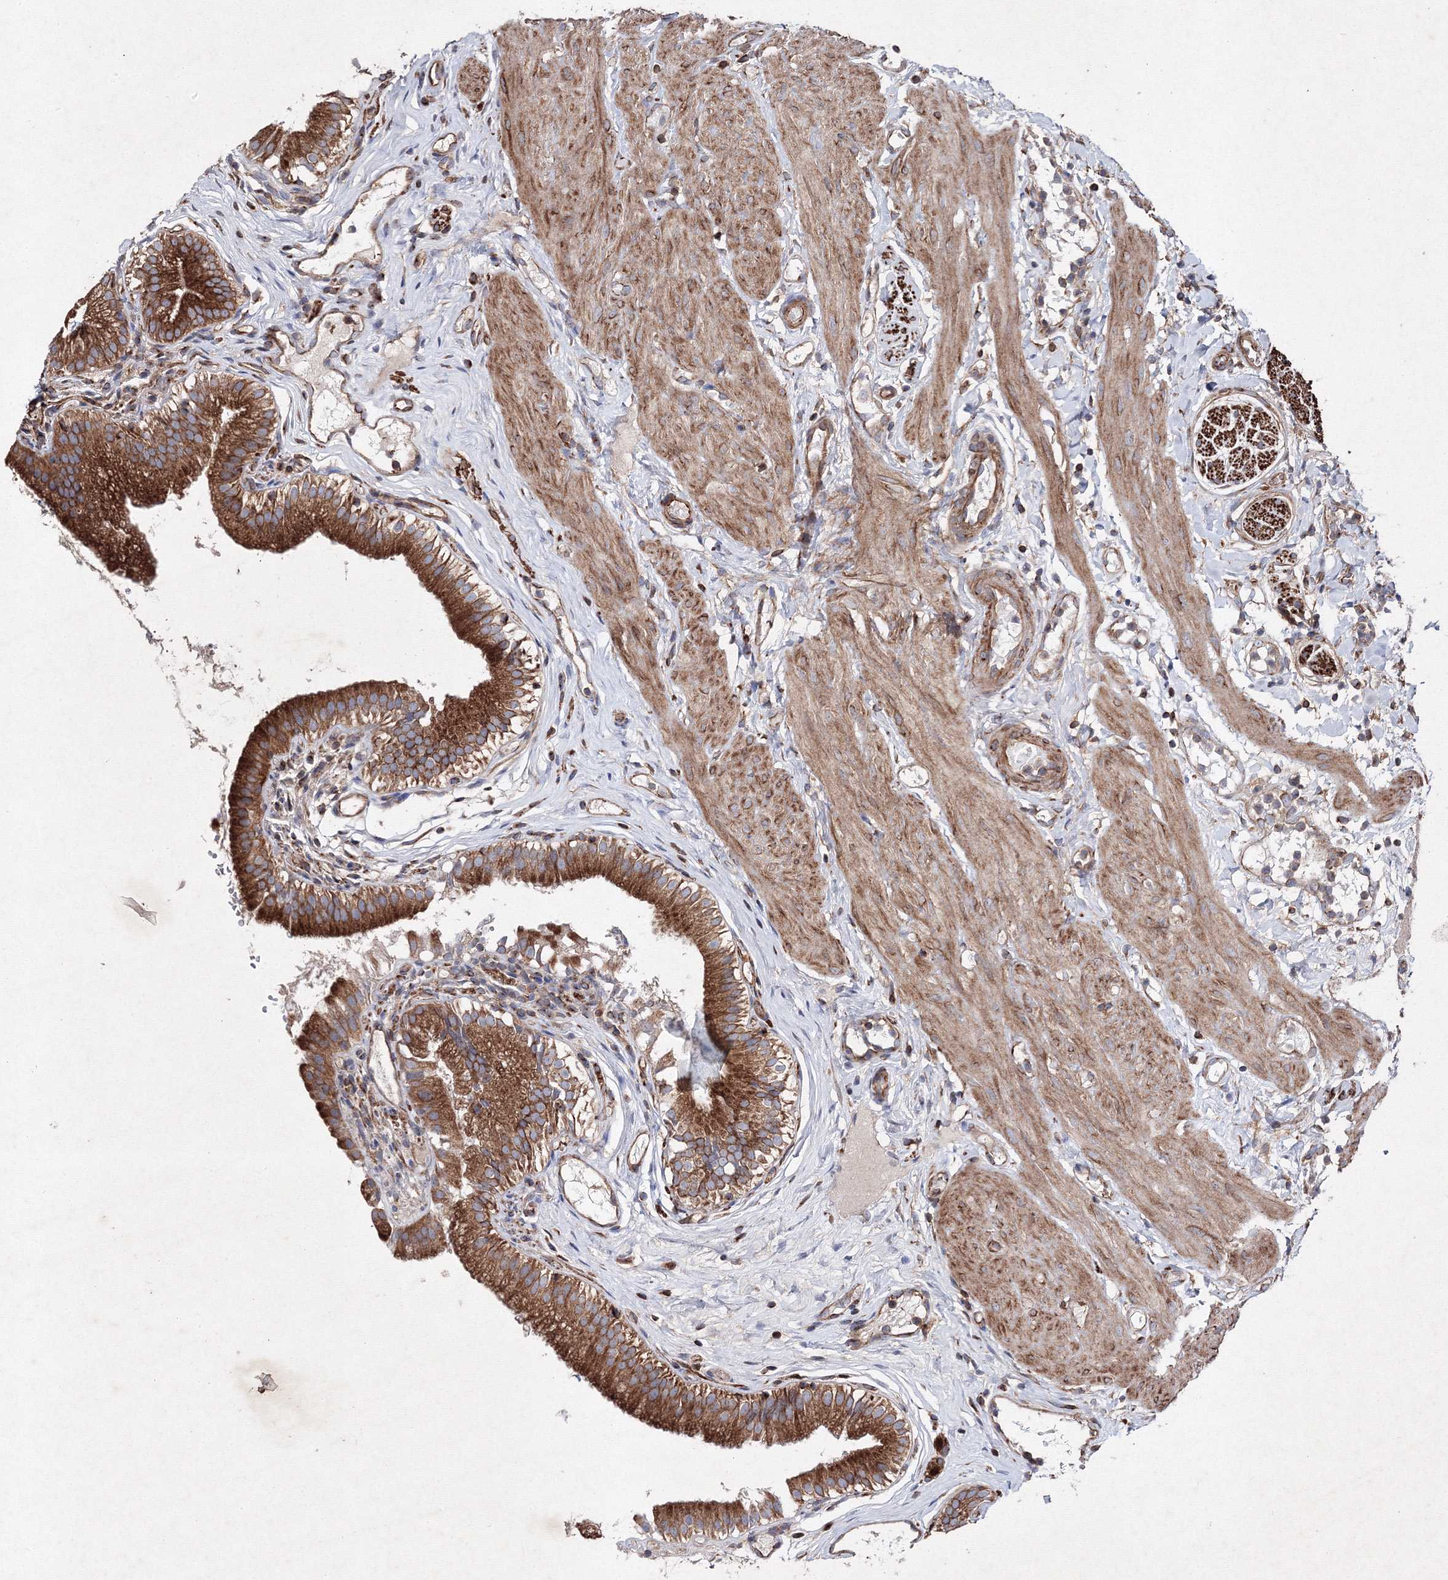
{"staining": {"intensity": "strong", "quantity": ">75%", "location": "cytoplasmic/membranous"}, "tissue": "gallbladder", "cell_type": "Glandular cells", "image_type": "normal", "snomed": [{"axis": "morphology", "description": "Normal tissue, NOS"}, {"axis": "topography", "description": "Gallbladder"}], "caption": "IHC (DAB) staining of normal human gallbladder displays strong cytoplasmic/membranous protein positivity in approximately >75% of glandular cells.", "gene": "GFM1", "patient": {"sex": "female", "age": 26}}